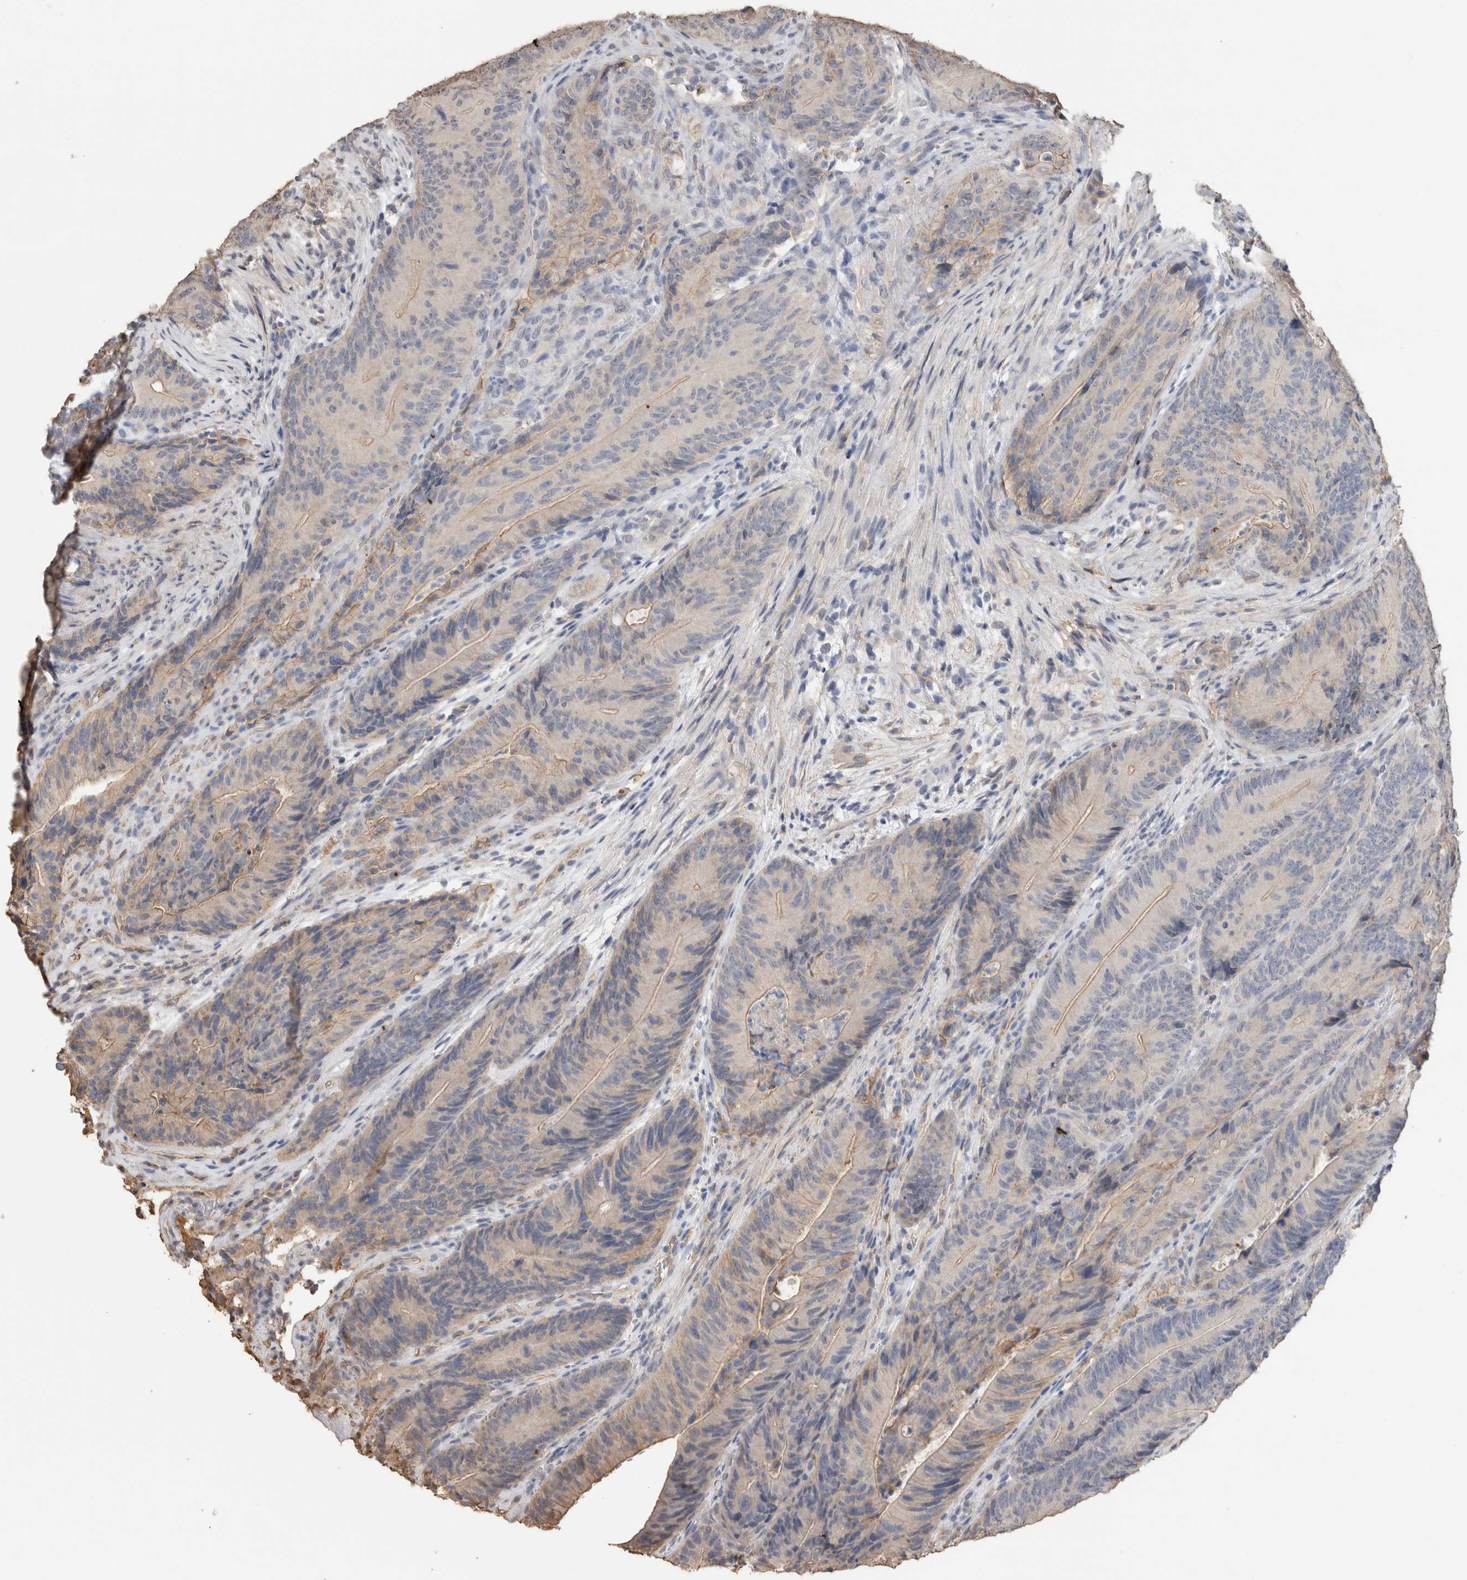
{"staining": {"intensity": "weak", "quantity": "<25%", "location": "cytoplasmic/membranous"}, "tissue": "colorectal cancer", "cell_type": "Tumor cells", "image_type": "cancer", "snomed": [{"axis": "morphology", "description": "Normal tissue, NOS"}, {"axis": "topography", "description": "Colon"}], "caption": "The immunohistochemistry (IHC) histopathology image has no significant positivity in tumor cells of colorectal cancer tissue. Nuclei are stained in blue.", "gene": "S100A10", "patient": {"sex": "female", "age": 82}}